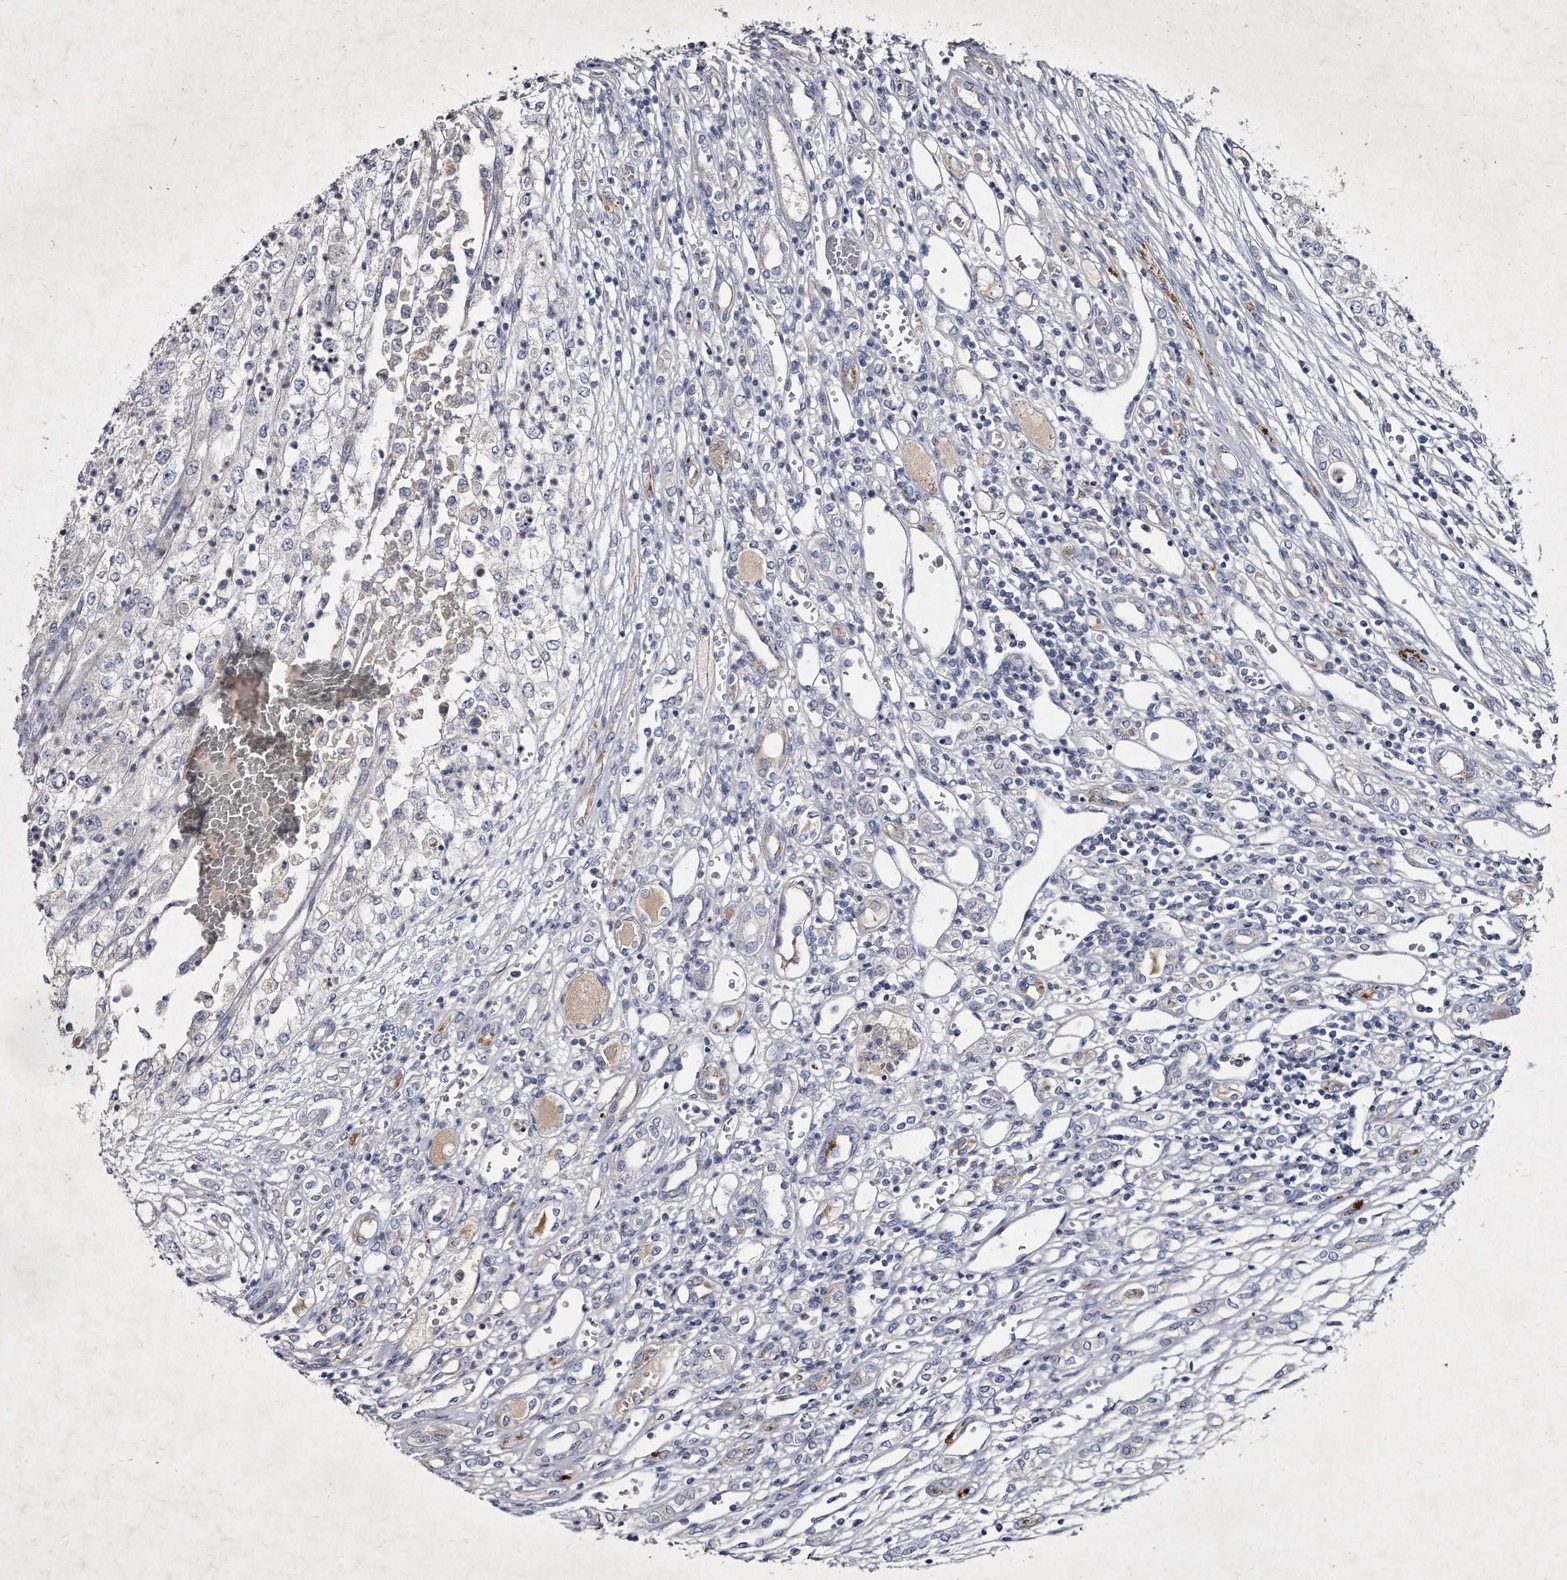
{"staining": {"intensity": "negative", "quantity": "none", "location": "none"}, "tissue": "renal cancer", "cell_type": "Tumor cells", "image_type": "cancer", "snomed": [{"axis": "morphology", "description": "Adenocarcinoma, NOS"}, {"axis": "topography", "description": "Kidney"}], "caption": "Tumor cells show no significant positivity in renal cancer (adenocarcinoma).", "gene": "KLHDC3", "patient": {"sex": "female", "age": 54}}